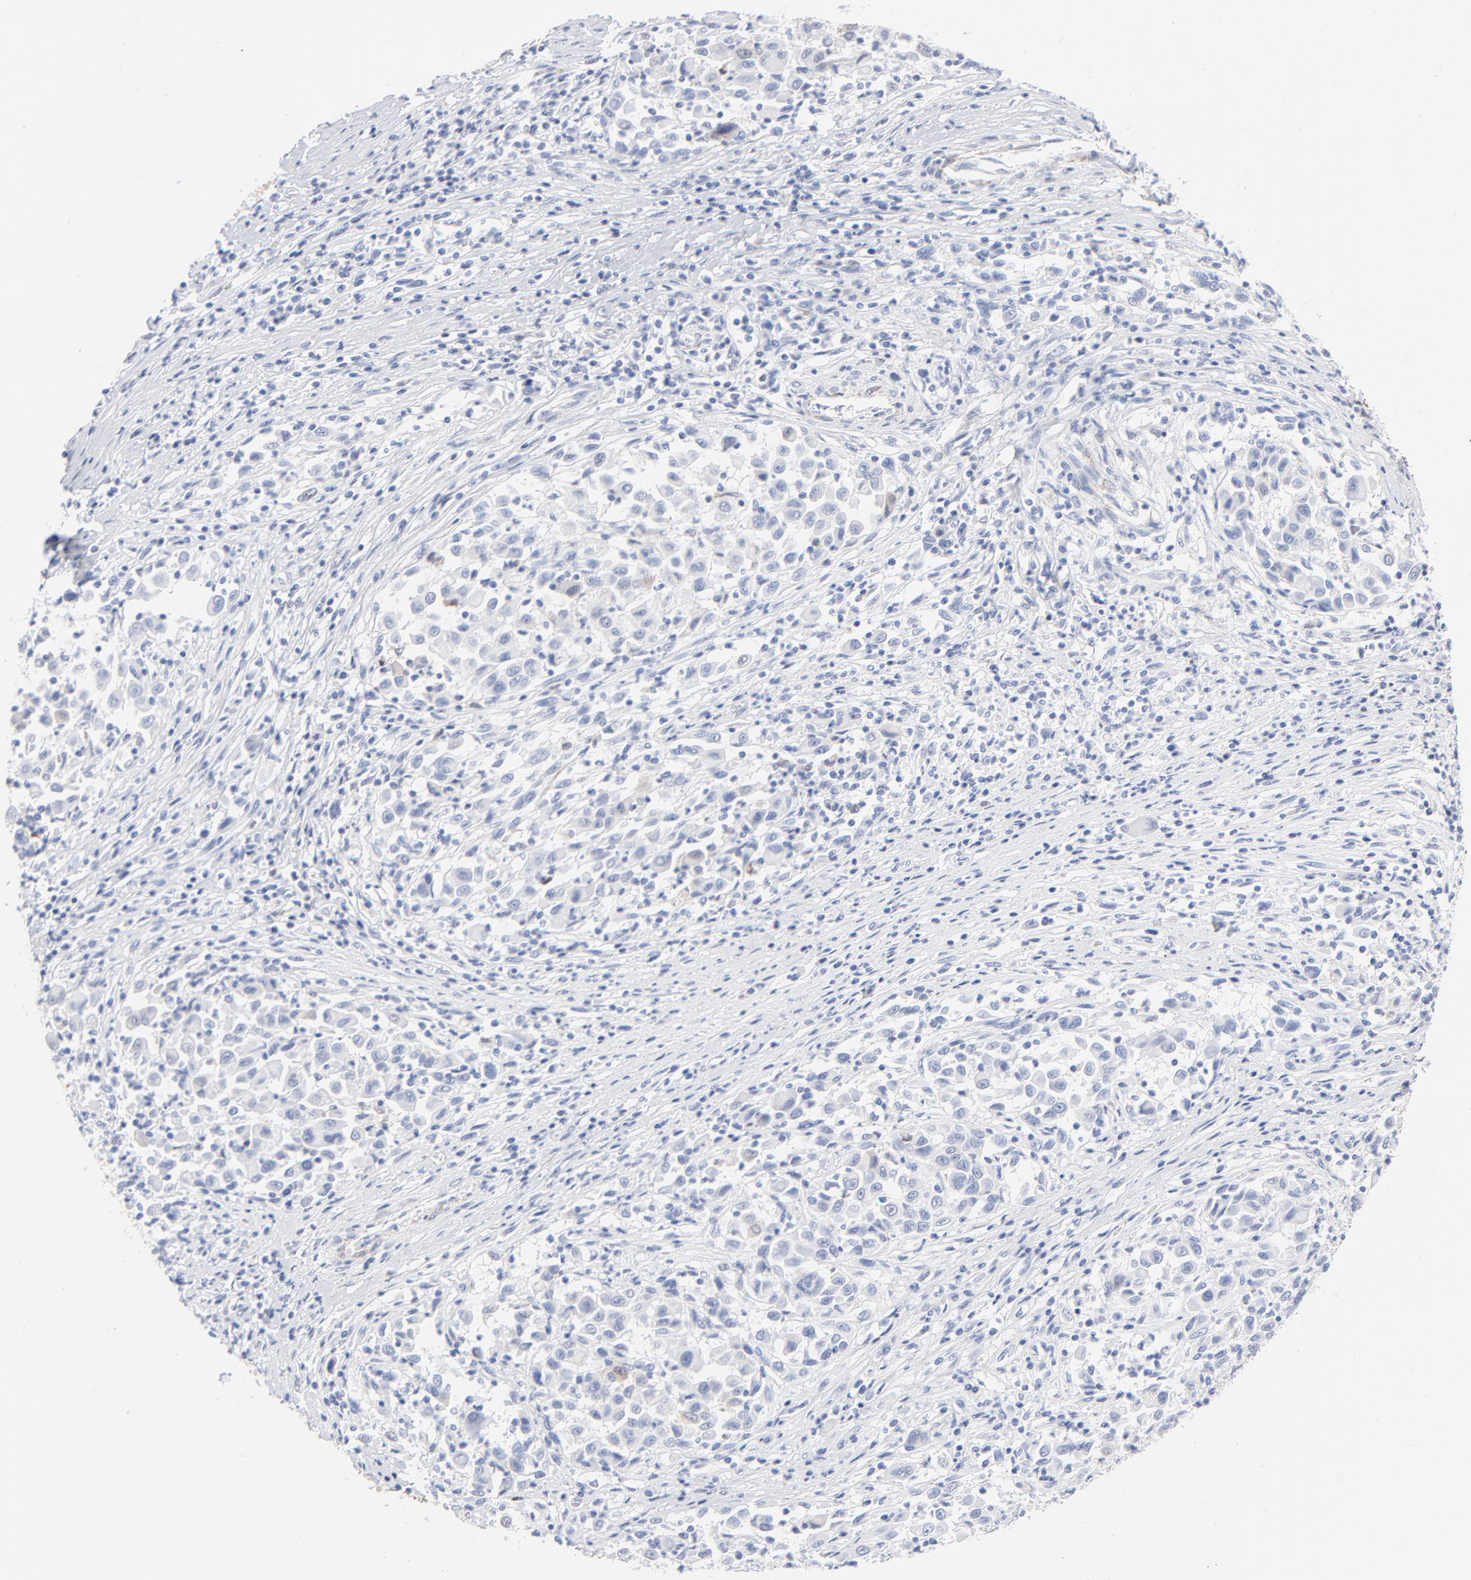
{"staining": {"intensity": "moderate", "quantity": "25%-75%", "location": "cytoplasmic/membranous"}, "tissue": "melanoma", "cell_type": "Tumor cells", "image_type": "cancer", "snomed": [{"axis": "morphology", "description": "Malignant melanoma, Metastatic site"}, {"axis": "topography", "description": "Lymph node"}], "caption": "Malignant melanoma (metastatic site) stained with a protein marker shows moderate staining in tumor cells.", "gene": "CHCHD10", "patient": {"sex": "male", "age": 61}}